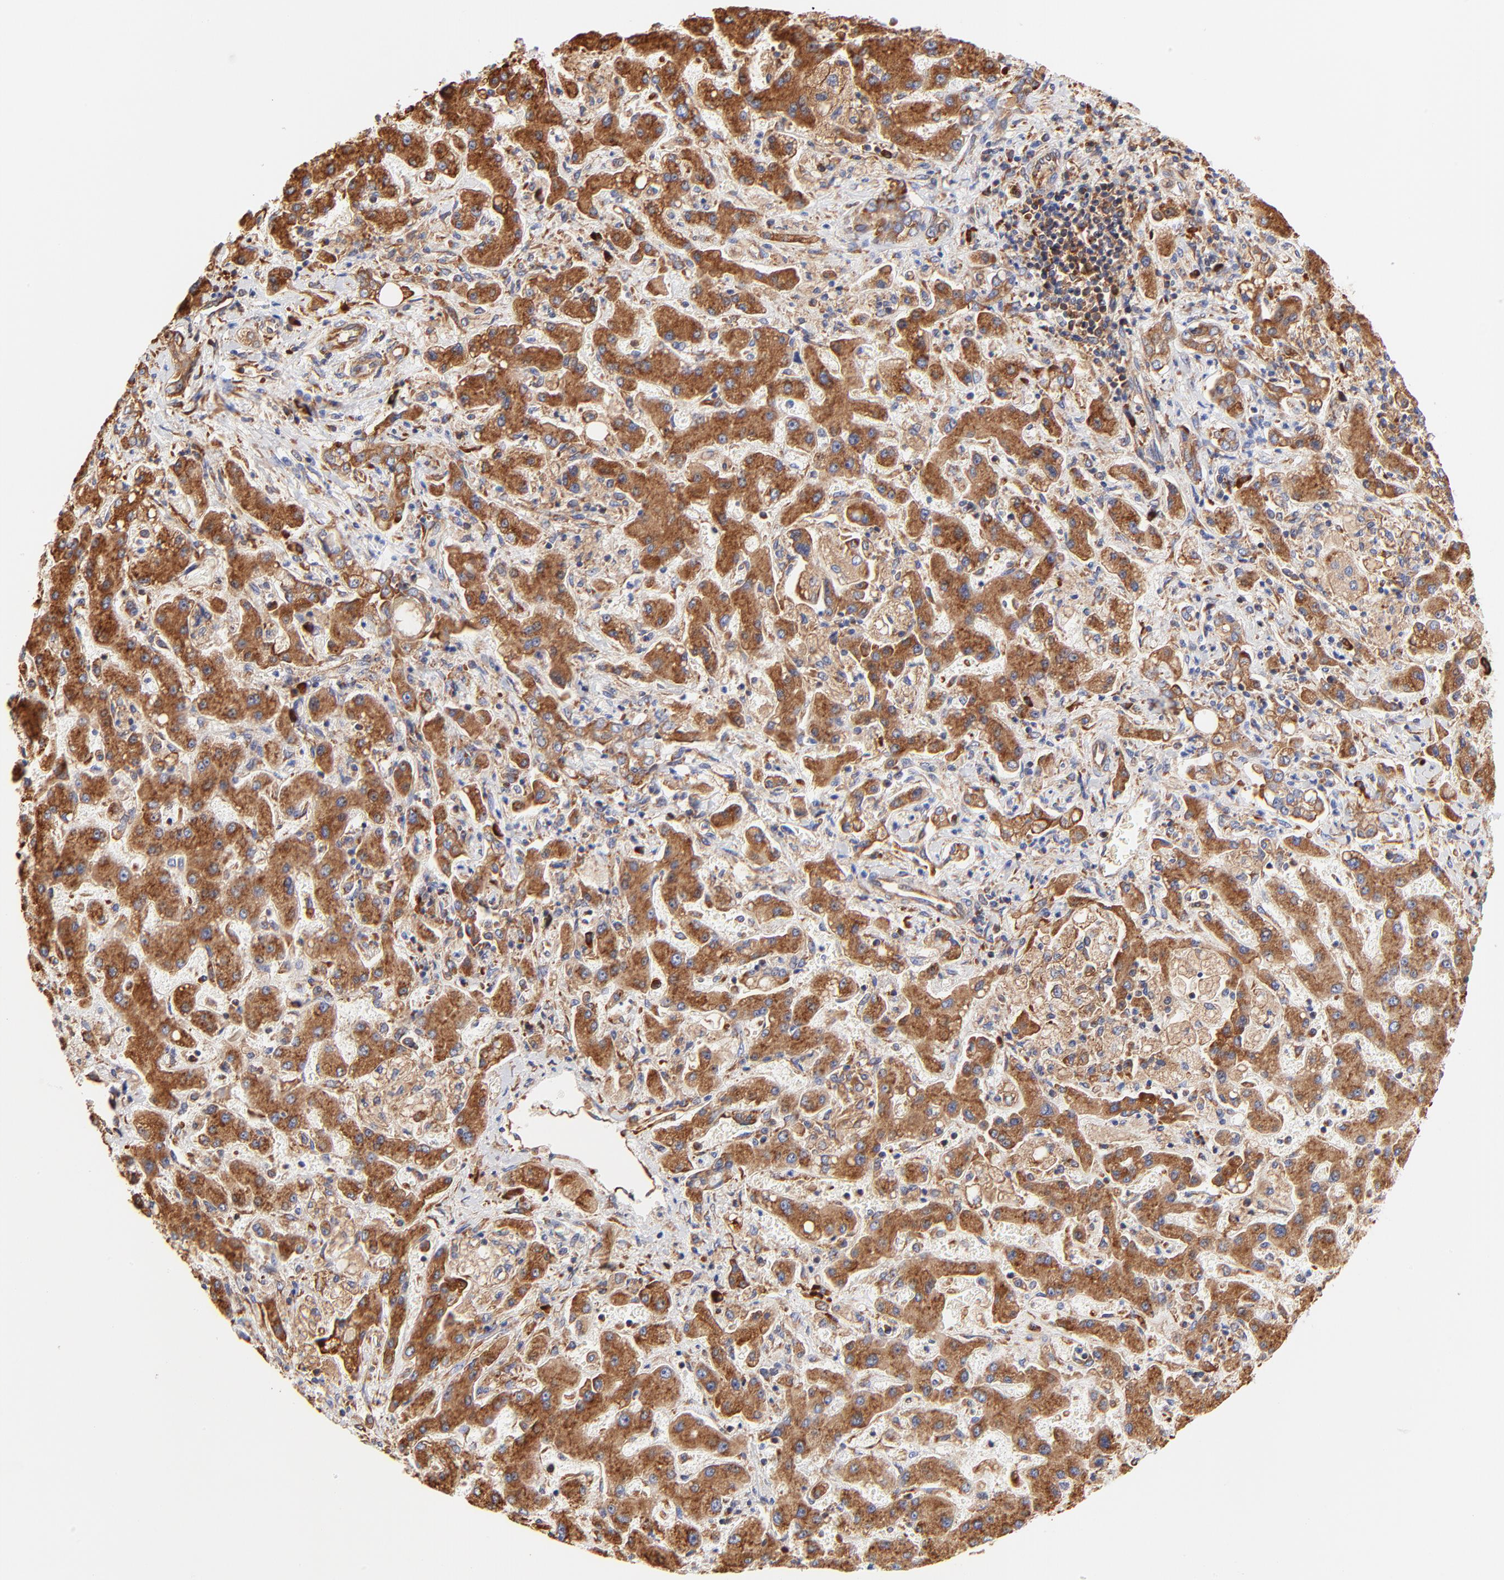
{"staining": {"intensity": "strong", "quantity": ">75%", "location": "cytoplasmic/membranous"}, "tissue": "liver cancer", "cell_type": "Tumor cells", "image_type": "cancer", "snomed": [{"axis": "morphology", "description": "Cholangiocarcinoma"}, {"axis": "topography", "description": "Liver"}], "caption": "Strong cytoplasmic/membranous positivity is appreciated in approximately >75% of tumor cells in liver cancer (cholangiocarcinoma). (DAB IHC with brightfield microscopy, high magnification).", "gene": "RPL27", "patient": {"sex": "male", "age": 50}}